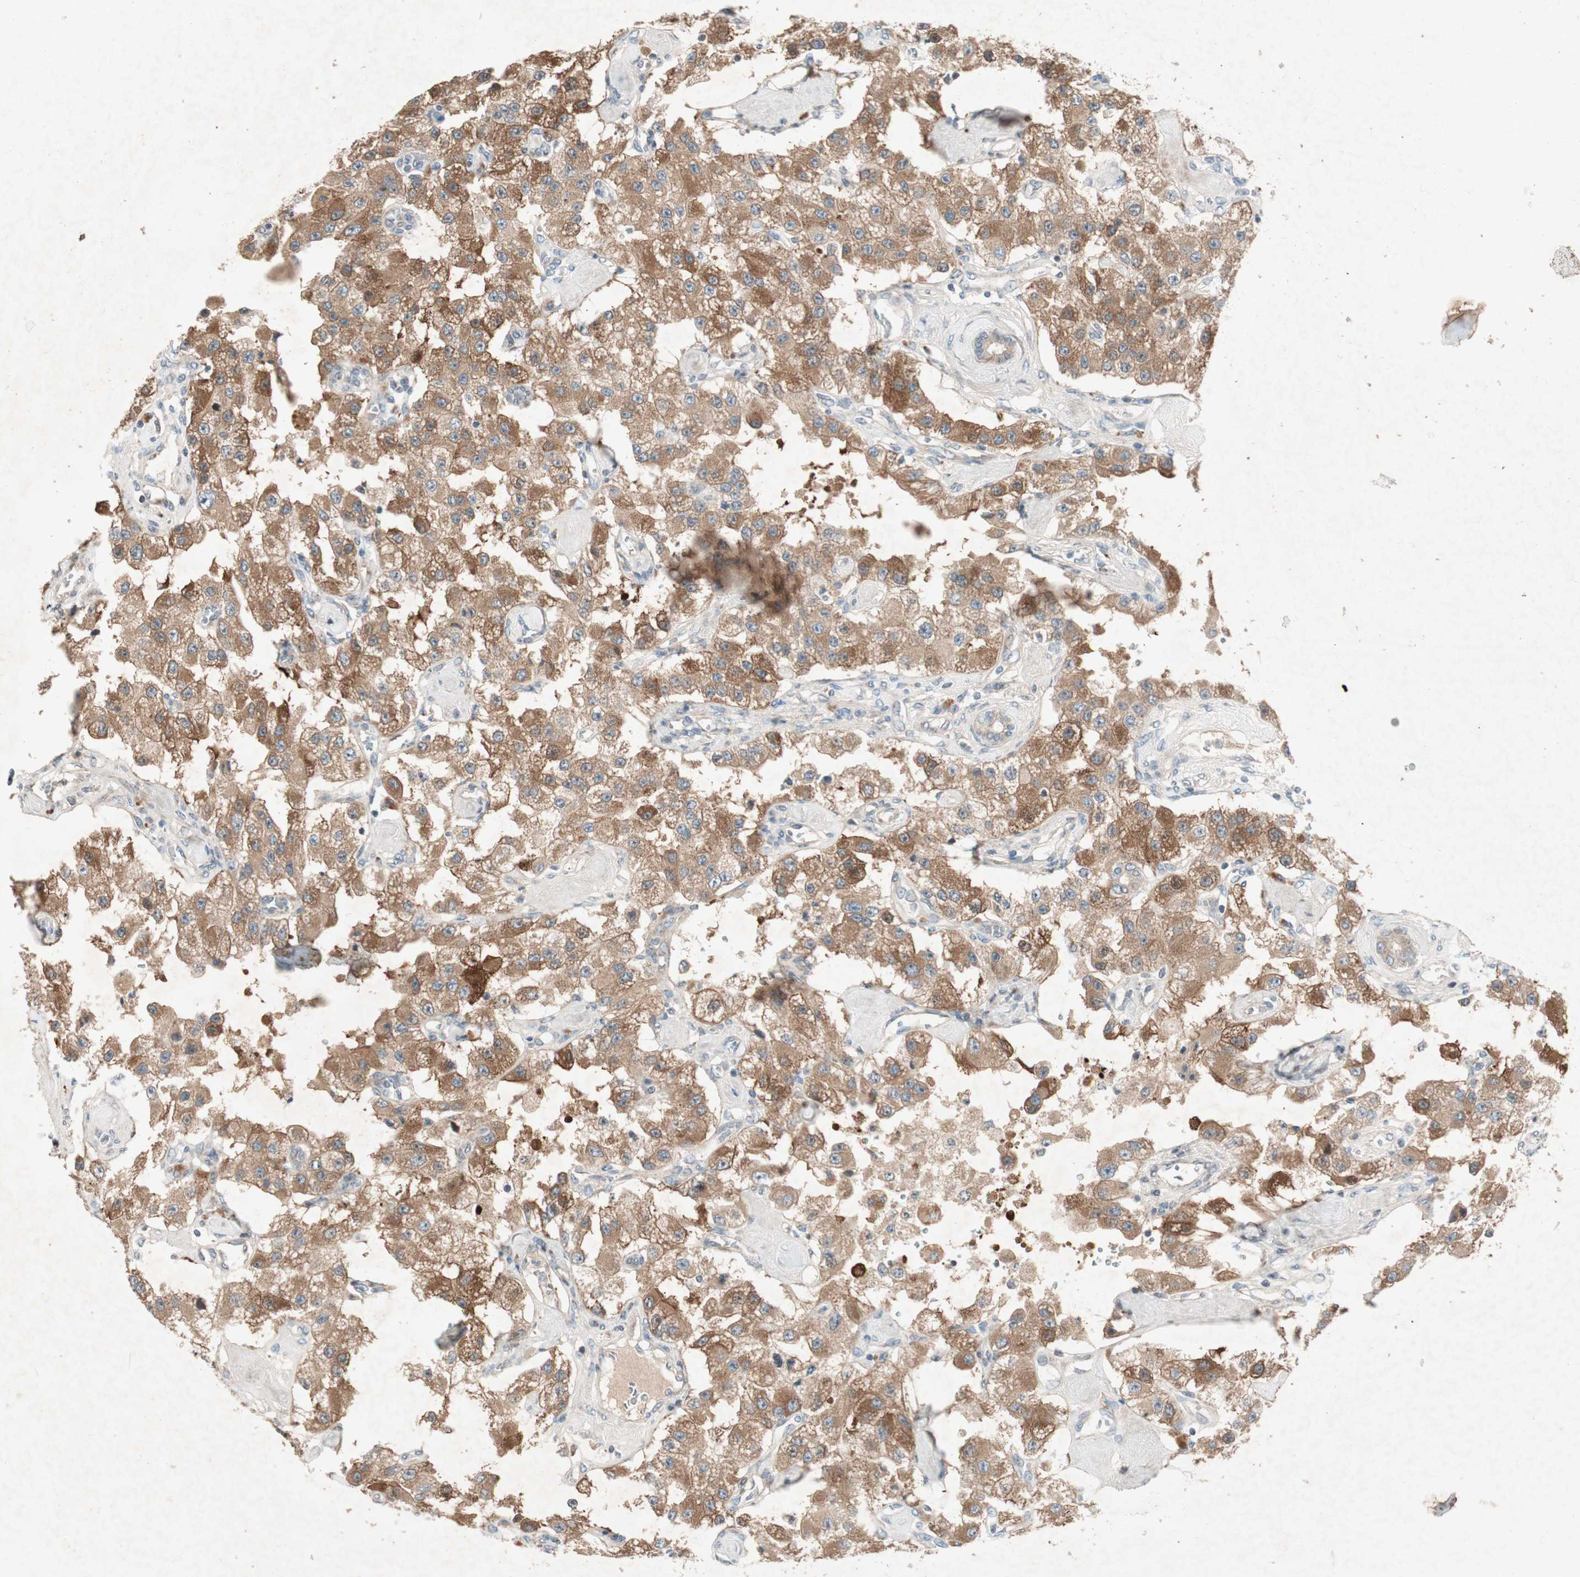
{"staining": {"intensity": "moderate", "quantity": ">75%", "location": "cytoplasmic/membranous"}, "tissue": "carcinoid", "cell_type": "Tumor cells", "image_type": "cancer", "snomed": [{"axis": "morphology", "description": "Carcinoid, malignant, NOS"}, {"axis": "topography", "description": "Pancreas"}], "caption": "Tumor cells exhibit medium levels of moderate cytoplasmic/membranous positivity in approximately >75% of cells in malignant carcinoid. (Brightfield microscopy of DAB IHC at high magnification).", "gene": "APOO", "patient": {"sex": "male", "age": 41}}